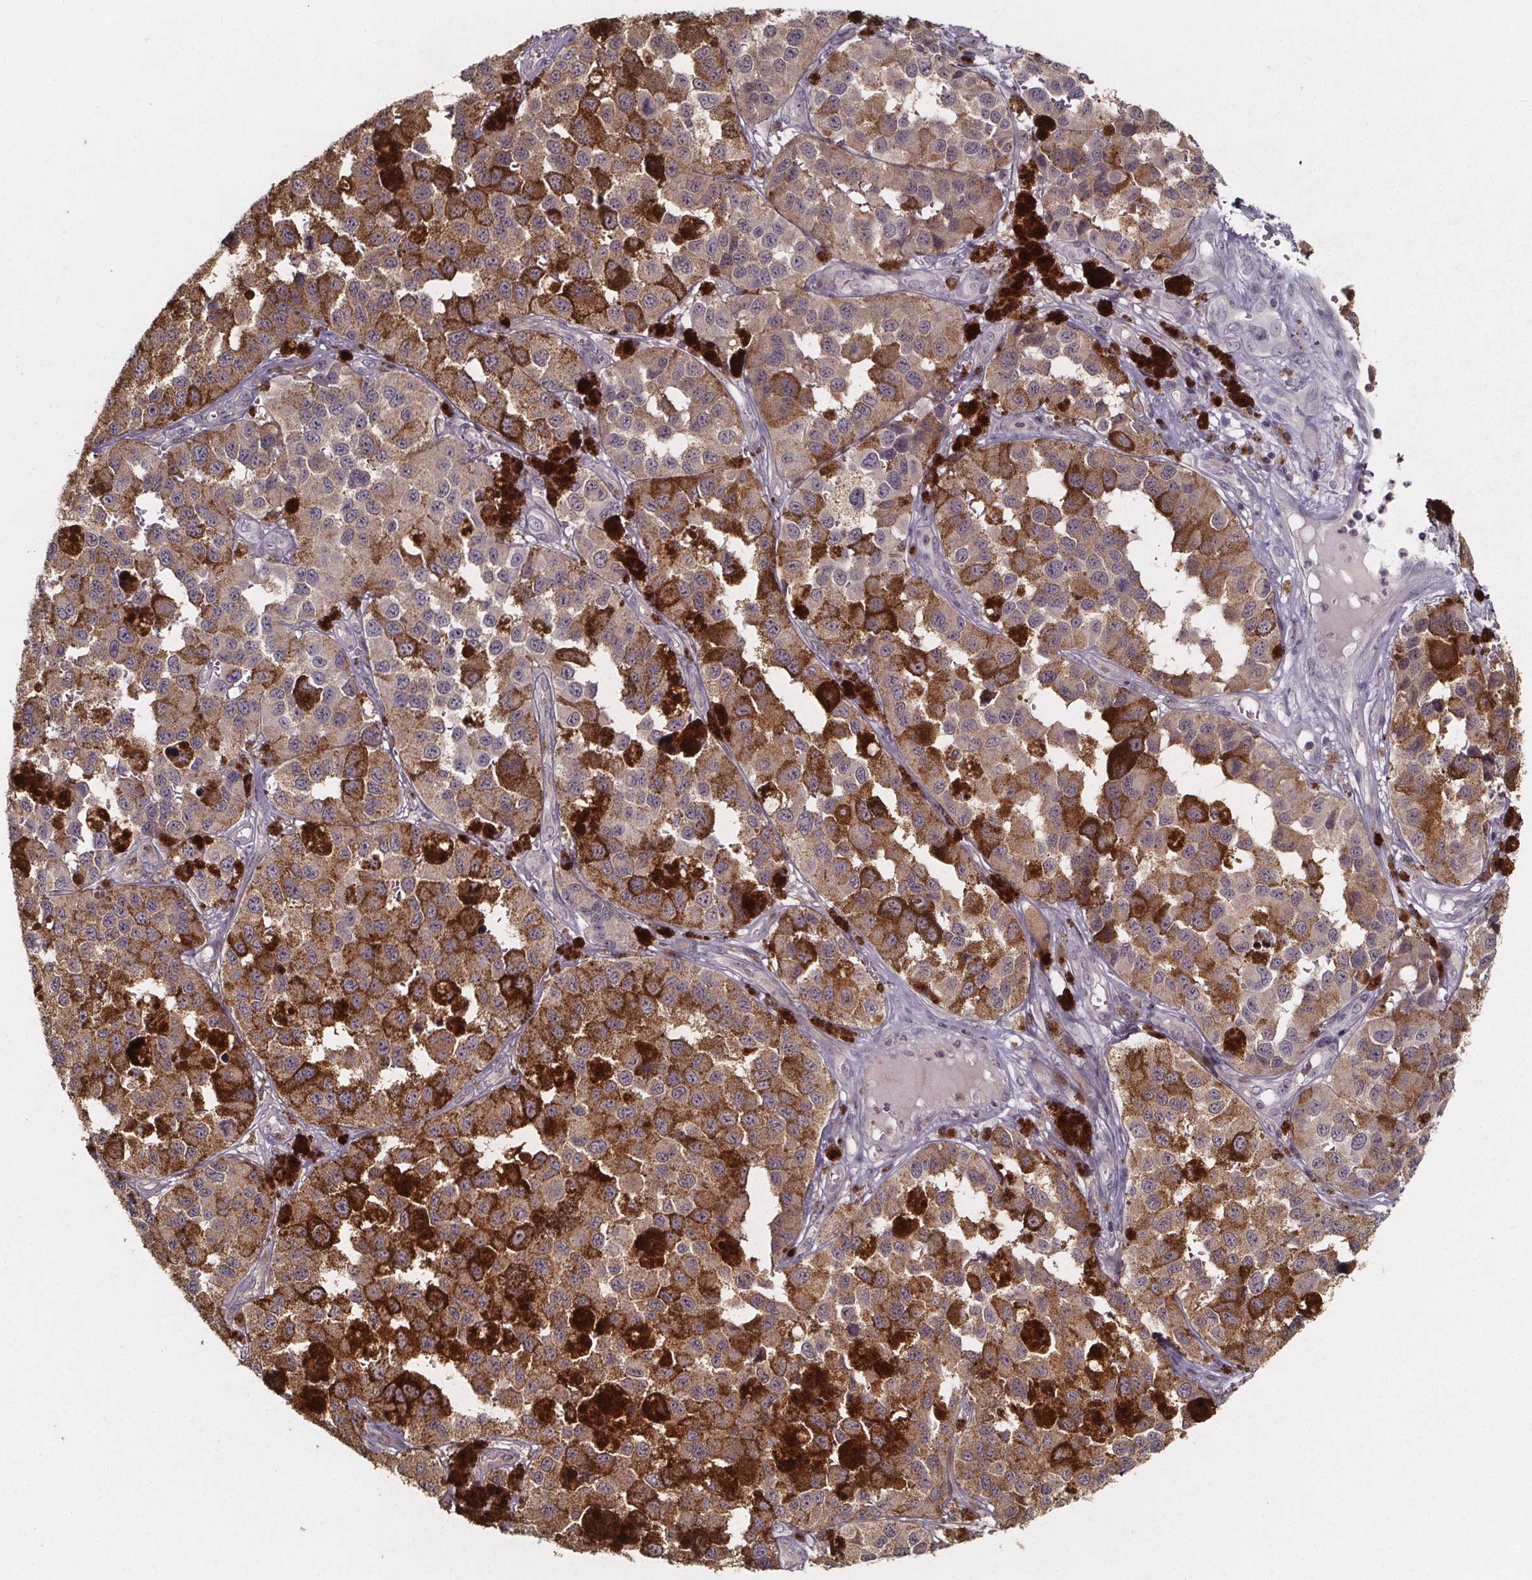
{"staining": {"intensity": "moderate", "quantity": "25%-75%", "location": "cytoplasmic/membranous"}, "tissue": "melanoma", "cell_type": "Tumor cells", "image_type": "cancer", "snomed": [{"axis": "morphology", "description": "Malignant melanoma, NOS"}, {"axis": "topography", "description": "Skin"}], "caption": "High-power microscopy captured an immunohistochemistry (IHC) histopathology image of melanoma, revealing moderate cytoplasmic/membranous expression in about 25%-75% of tumor cells.", "gene": "ZNF879", "patient": {"sex": "female", "age": 58}}